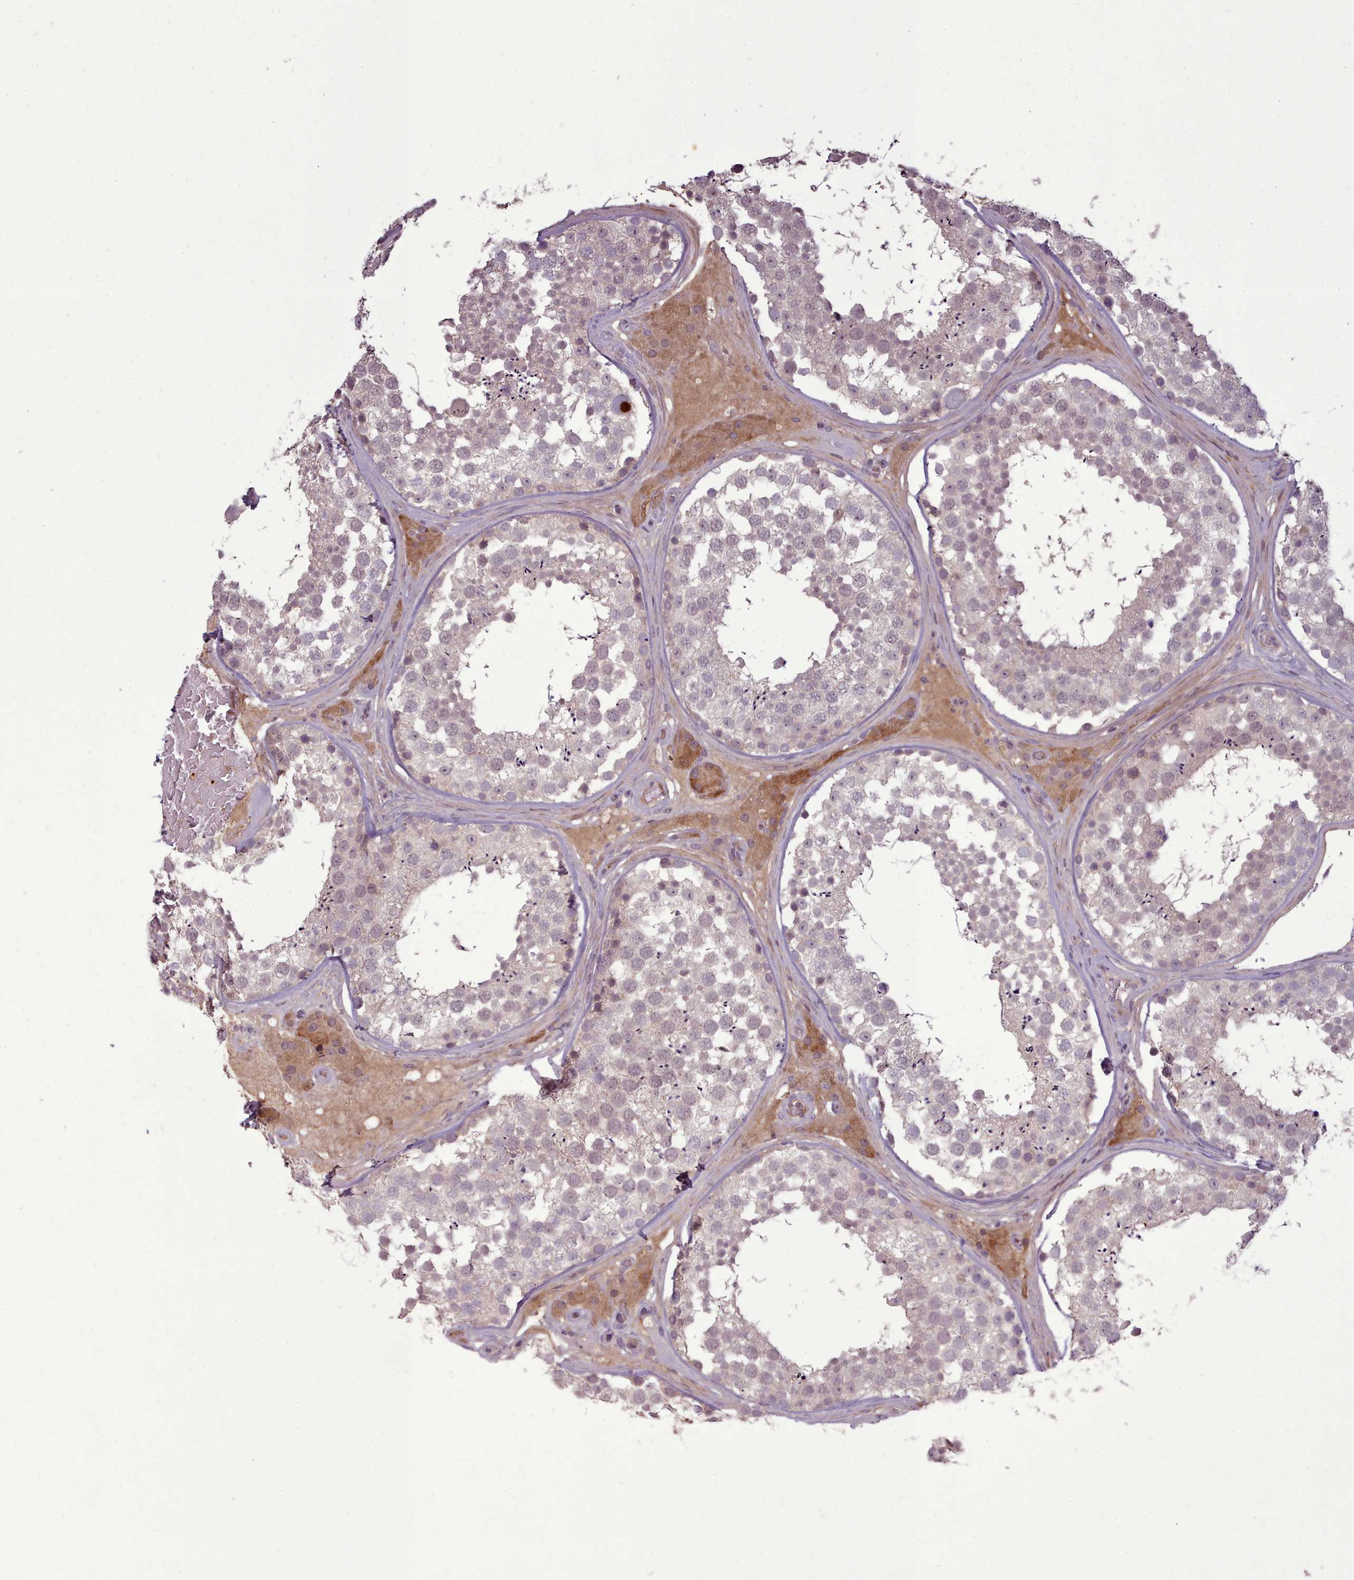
{"staining": {"intensity": "negative", "quantity": "none", "location": "none"}, "tissue": "testis", "cell_type": "Cells in seminiferous ducts", "image_type": "normal", "snomed": [{"axis": "morphology", "description": "Normal tissue, NOS"}, {"axis": "topography", "description": "Testis"}], "caption": "The photomicrograph shows no significant staining in cells in seminiferous ducts of testis.", "gene": "LEFTY1", "patient": {"sex": "male", "age": 46}}